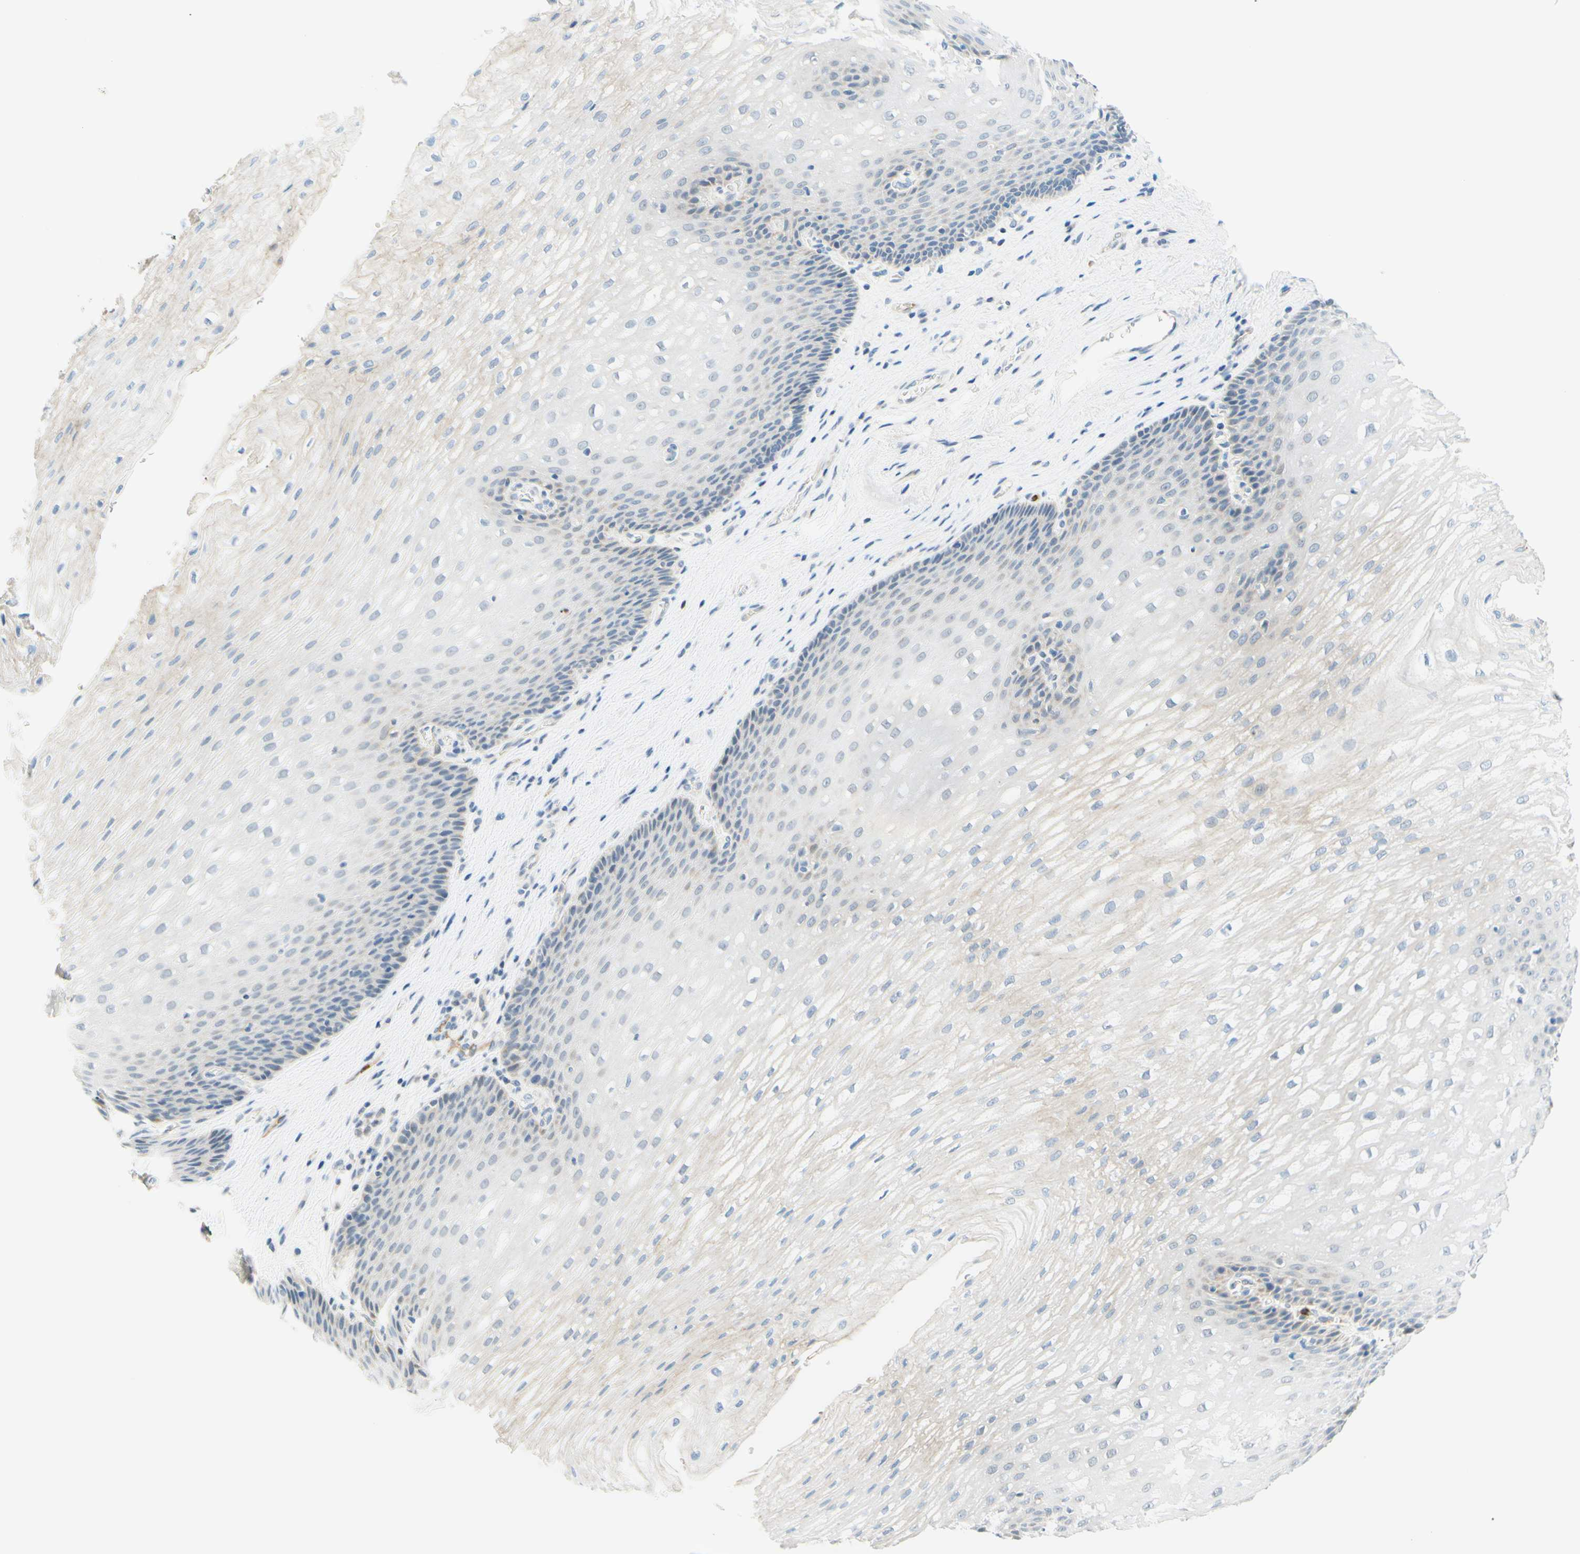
{"staining": {"intensity": "weak", "quantity": "<25%", "location": "cytoplasmic/membranous"}, "tissue": "esophagus", "cell_type": "Squamous epithelial cells", "image_type": "normal", "snomed": [{"axis": "morphology", "description": "Normal tissue, NOS"}, {"axis": "topography", "description": "Esophagus"}], "caption": "This is an immunohistochemistry histopathology image of normal esophagus. There is no expression in squamous epithelial cells.", "gene": "TREM2", "patient": {"sex": "male", "age": 48}}